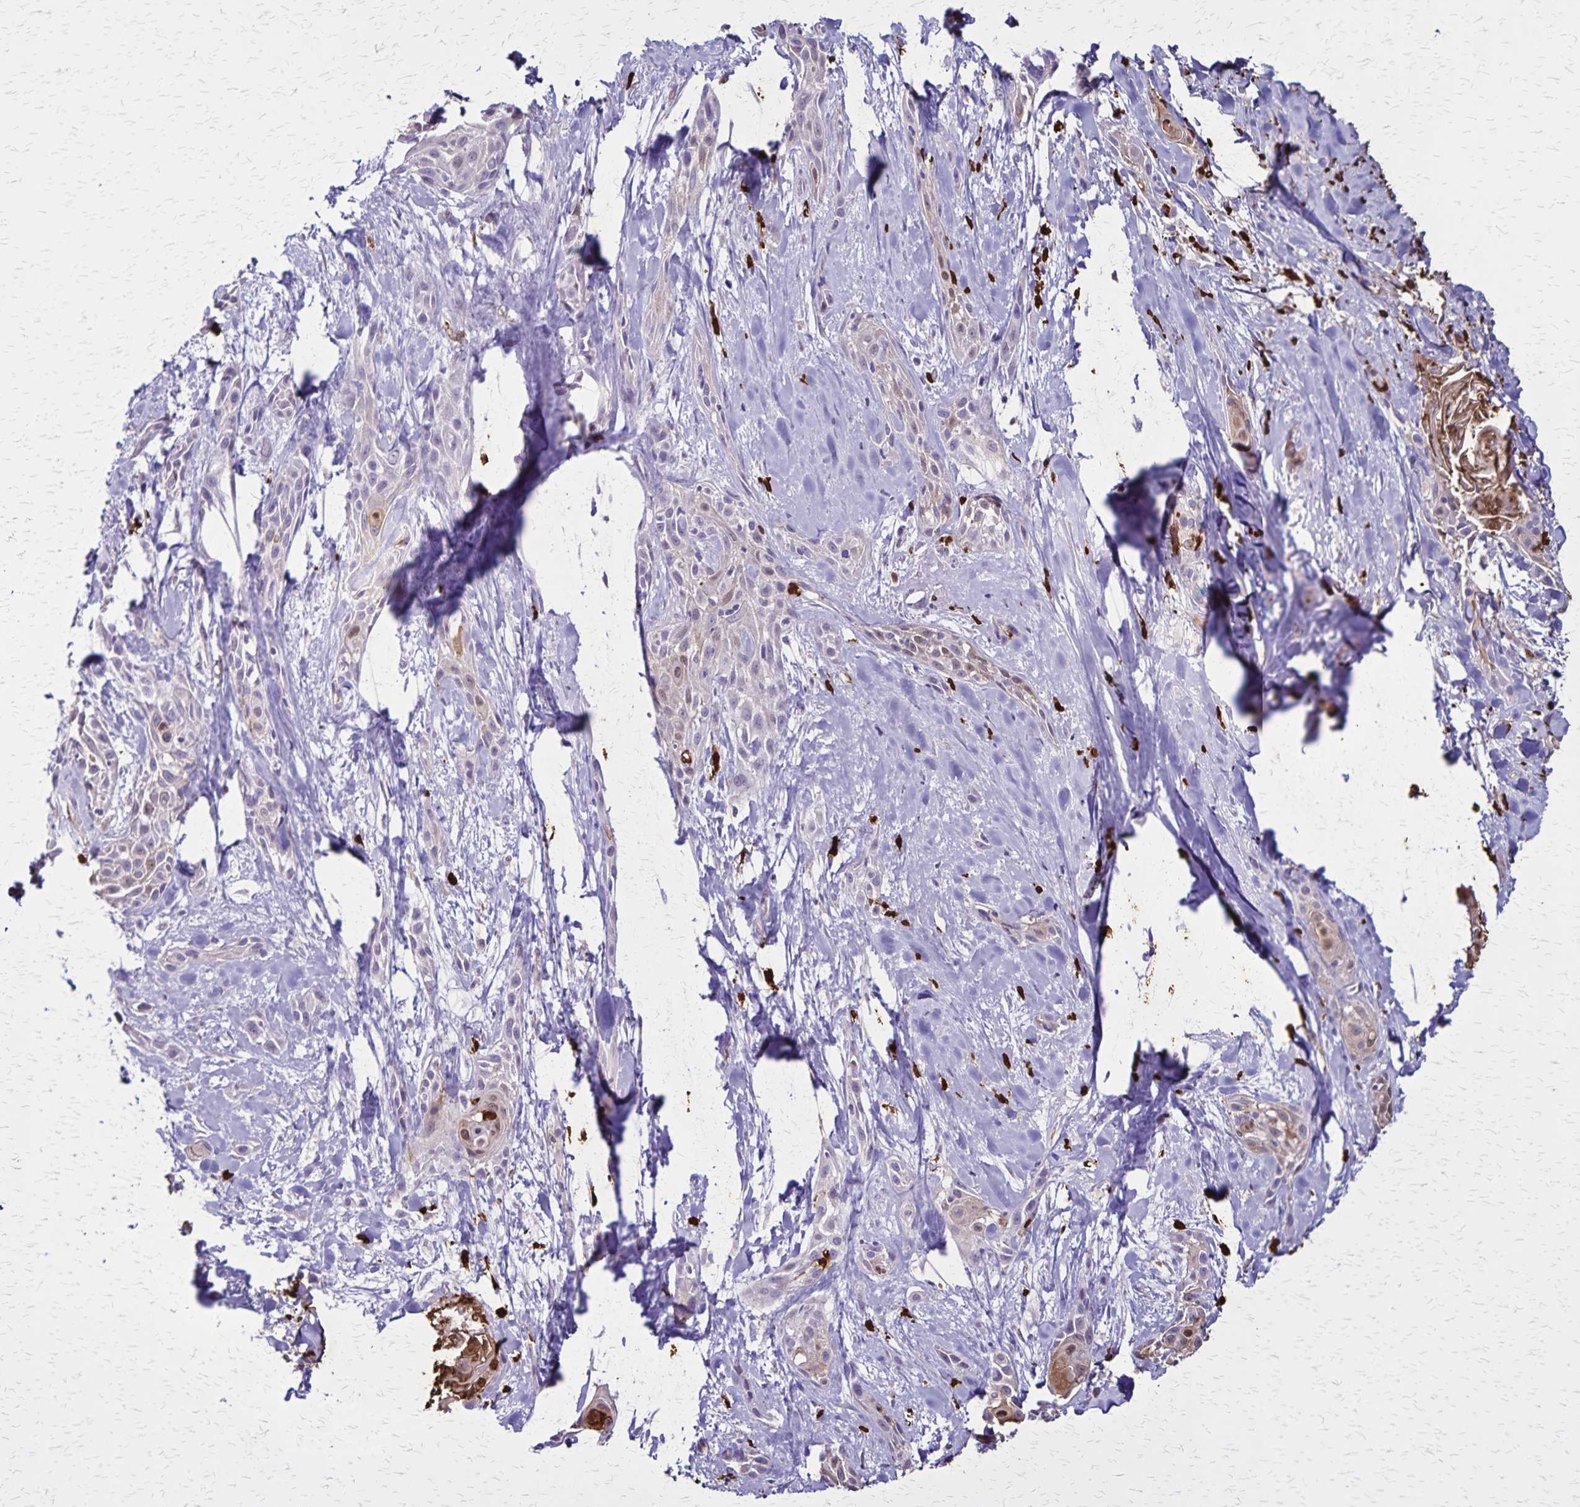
{"staining": {"intensity": "negative", "quantity": "none", "location": "none"}, "tissue": "skin cancer", "cell_type": "Tumor cells", "image_type": "cancer", "snomed": [{"axis": "morphology", "description": "Squamous cell carcinoma, NOS"}, {"axis": "topography", "description": "Skin"}, {"axis": "topography", "description": "Anal"}], "caption": "A photomicrograph of squamous cell carcinoma (skin) stained for a protein shows no brown staining in tumor cells.", "gene": "ULBP3", "patient": {"sex": "male", "age": 64}}